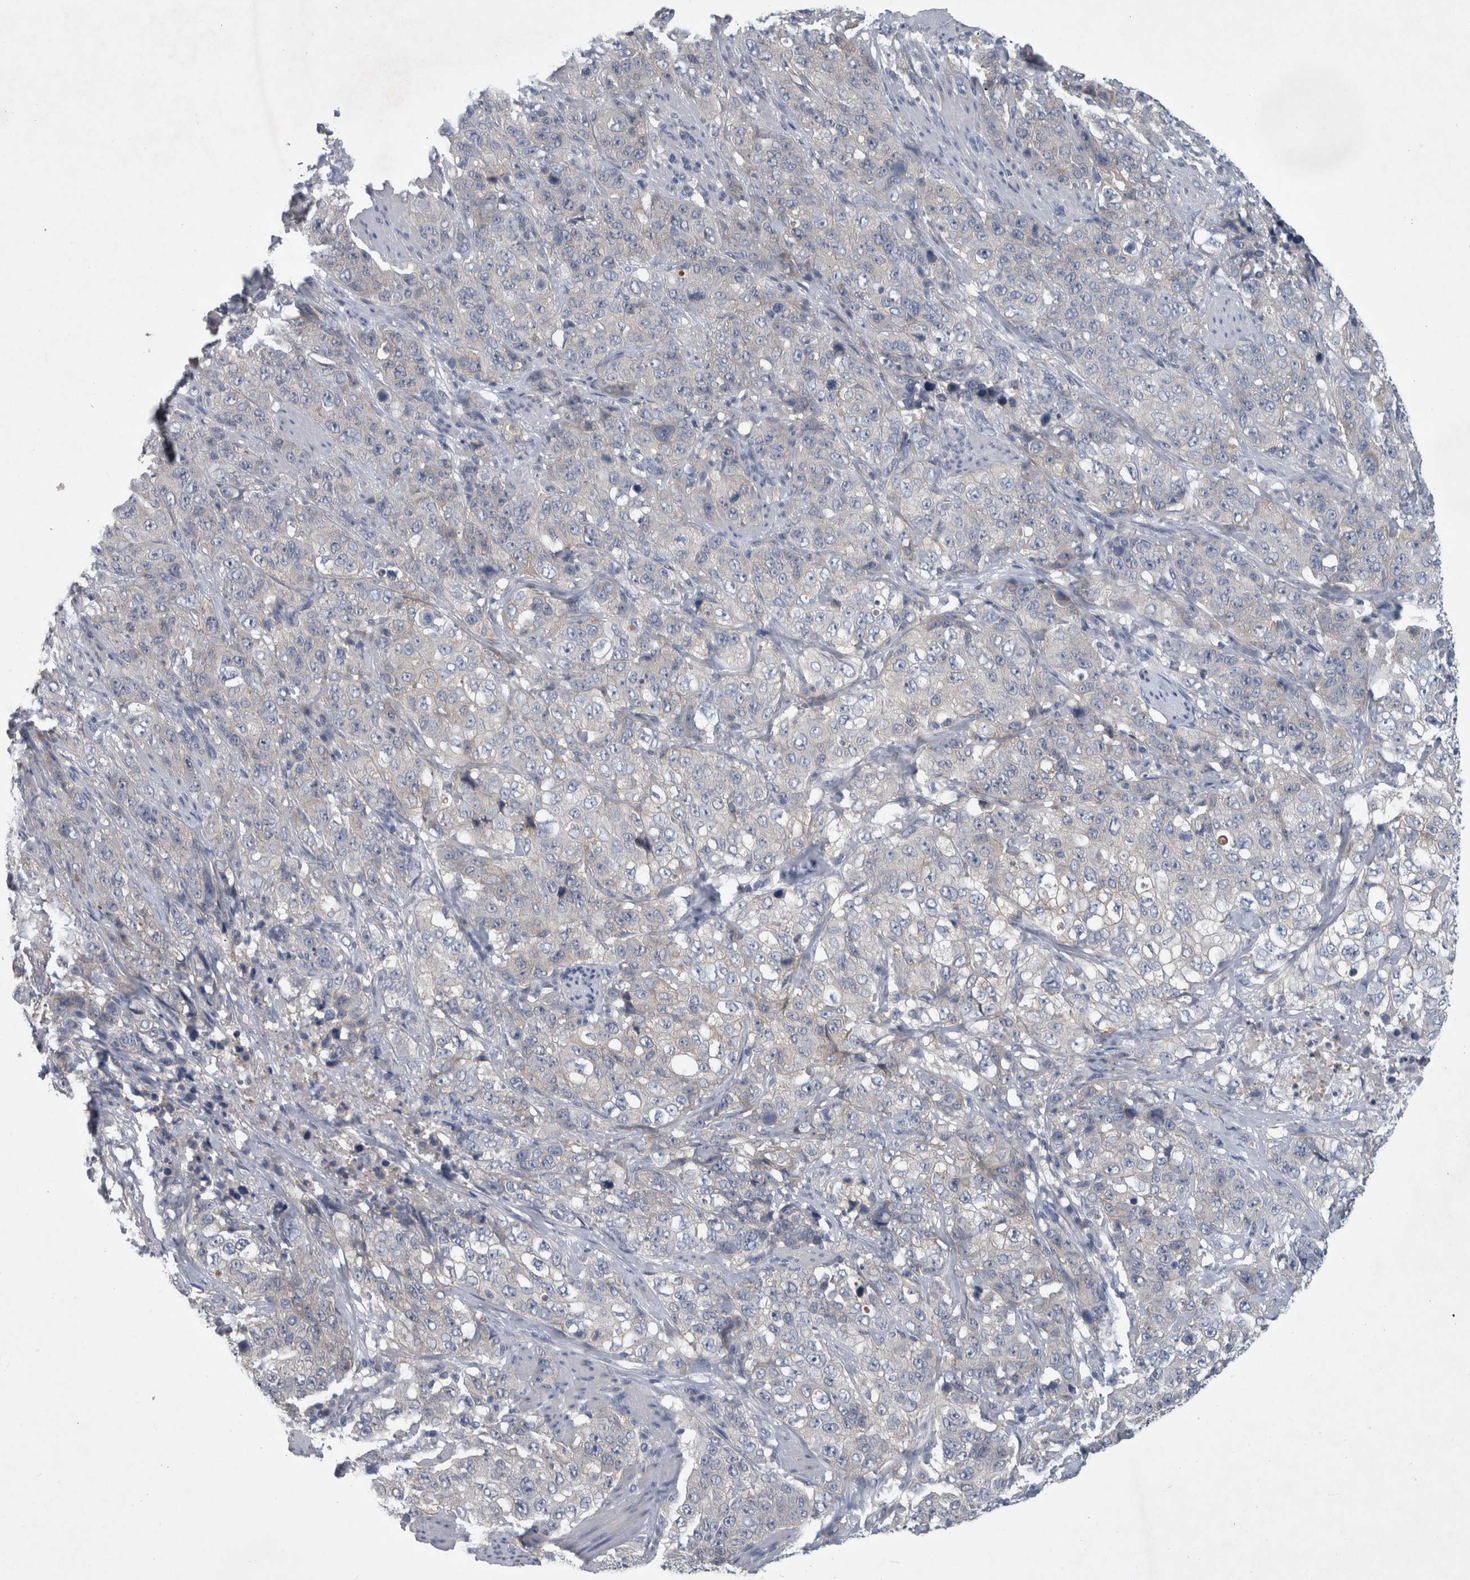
{"staining": {"intensity": "negative", "quantity": "none", "location": "none"}, "tissue": "stomach cancer", "cell_type": "Tumor cells", "image_type": "cancer", "snomed": [{"axis": "morphology", "description": "Adenocarcinoma, NOS"}, {"axis": "topography", "description": "Stomach"}], "caption": "This is a image of immunohistochemistry staining of adenocarcinoma (stomach), which shows no staining in tumor cells. The staining is performed using DAB (3,3'-diaminobenzidine) brown chromogen with nuclei counter-stained in using hematoxylin.", "gene": "FAM83H", "patient": {"sex": "male", "age": 48}}